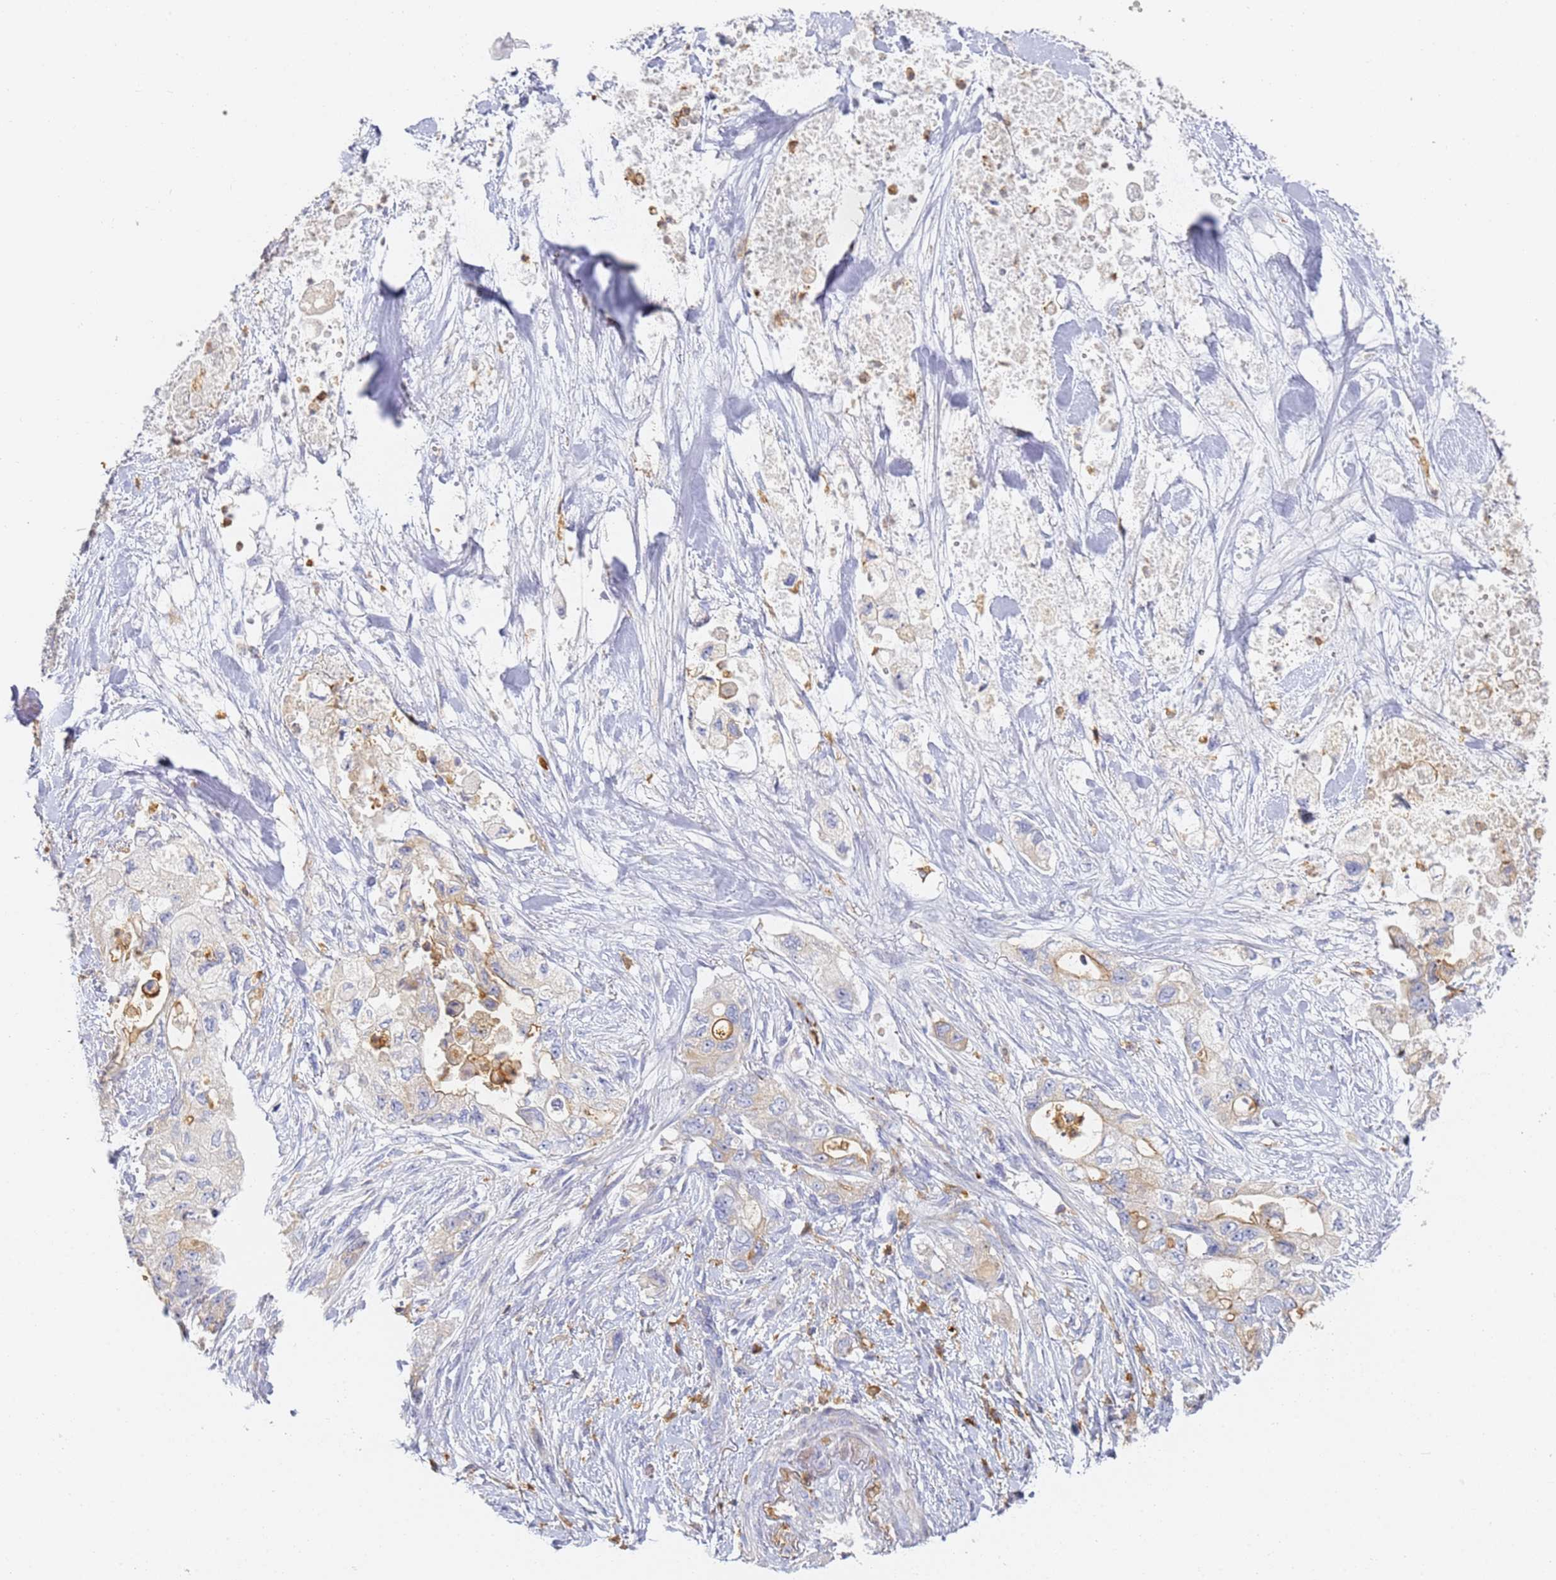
{"staining": {"intensity": "negative", "quantity": "none", "location": "none"}, "tissue": "pancreatic cancer", "cell_type": "Tumor cells", "image_type": "cancer", "snomed": [{"axis": "morphology", "description": "Adenocarcinoma, NOS"}, {"axis": "topography", "description": "Pancreas"}], "caption": "Tumor cells show no significant protein positivity in pancreatic cancer (adenocarcinoma). (Brightfield microscopy of DAB immunohistochemistry at high magnification).", "gene": "BIN2", "patient": {"sex": "female", "age": 73}}